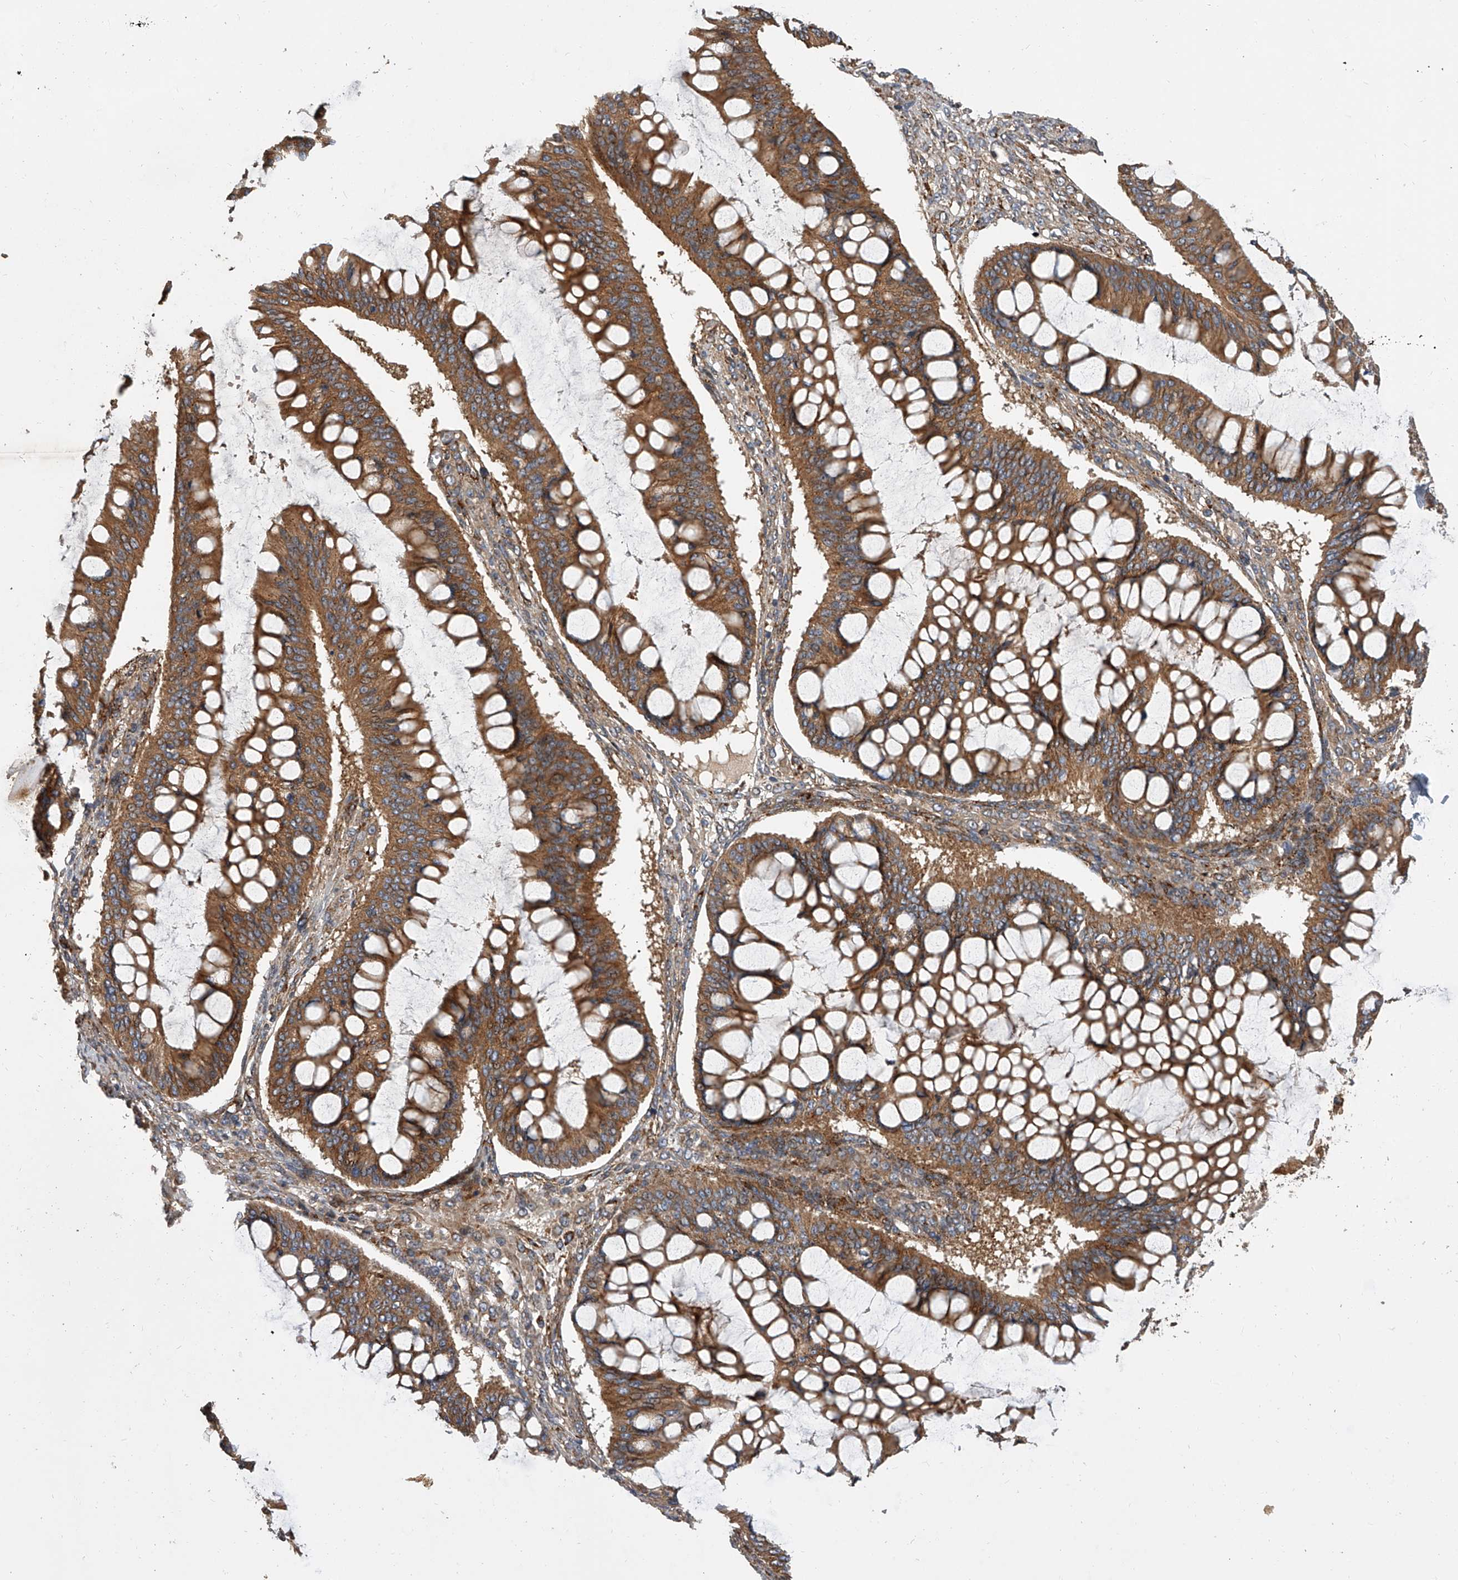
{"staining": {"intensity": "moderate", "quantity": ">75%", "location": "cytoplasmic/membranous"}, "tissue": "ovarian cancer", "cell_type": "Tumor cells", "image_type": "cancer", "snomed": [{"axis": "morphology", "description": "Cystadenocarcinoma, mucinous, NOS"}, {"axis": "topography", "description": "Ovary"}], "caption": "Immunohistochemistry histopathology image of neoplastic tissue: human ovarian mucinous cystadenocarcinoma stained using IHC displays medium levels of moderate protein expression localized specifically in the cytoplasmic/membranous of tumor cells, appearing as a cytoplasmic/membranous brown color.", "gene": "USP47", "patient": {"sex": "female", "age": 73}}